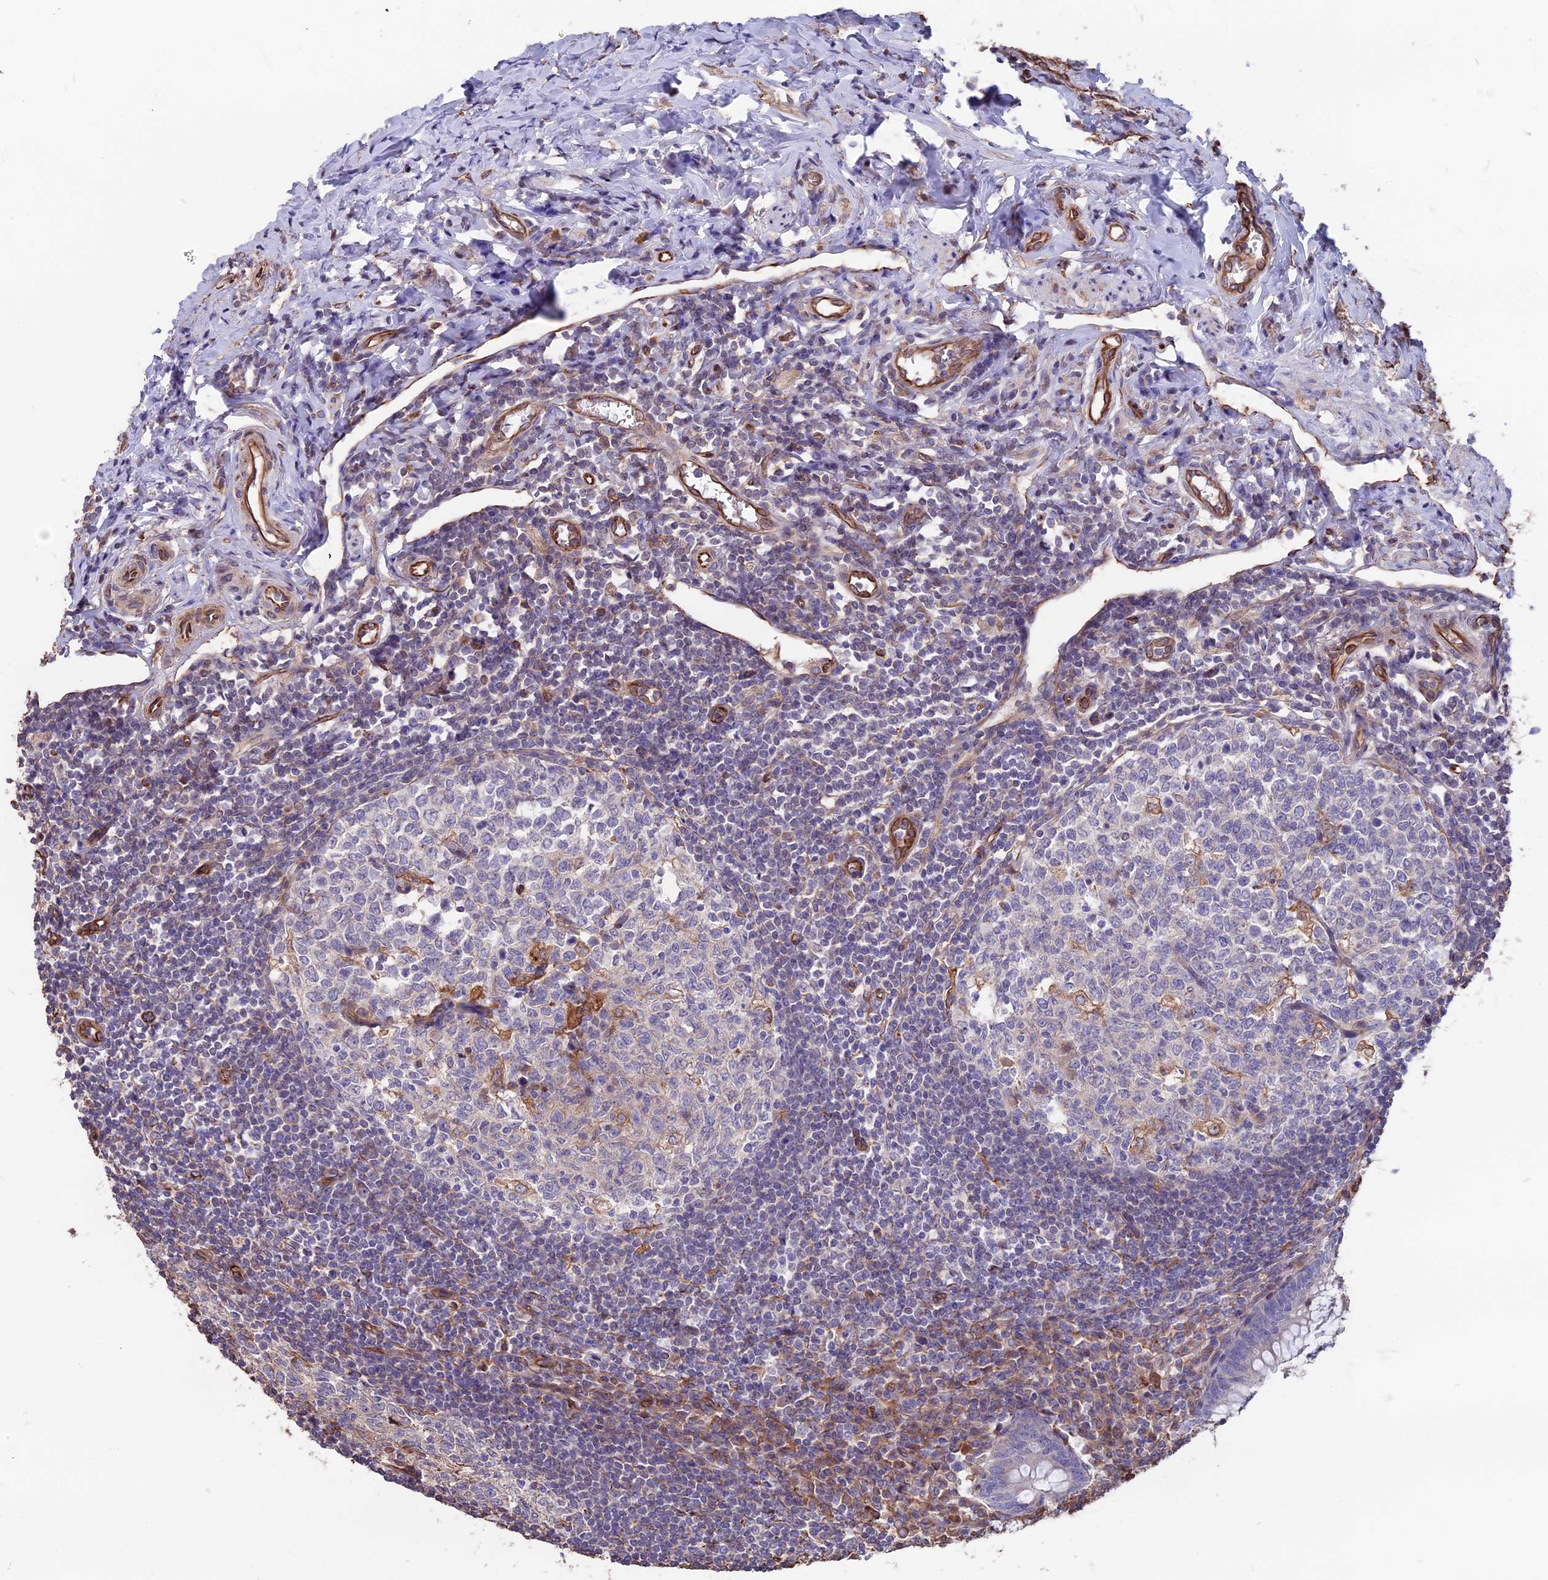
{"staining": {"intensity": "moderate", "quantity": "<25%", "location": "cytoplasmic/membranous"}, "tissue": "appendix", "cell_type": "Glandular cells", "image_type": "normal", "snomed": [{"axis": "morphology", "description": "Normal tissue, NOS"}, {"axis": "topography", "description": "Appendix"}], "caption": "Benign appendix reveals moderate cytoplasmic/membranous expression in about <25% of glandular cells, visualized by immunohistochemistry.", "gene": "SEH1L", "patient": {"sex": "female", "age": 33}}